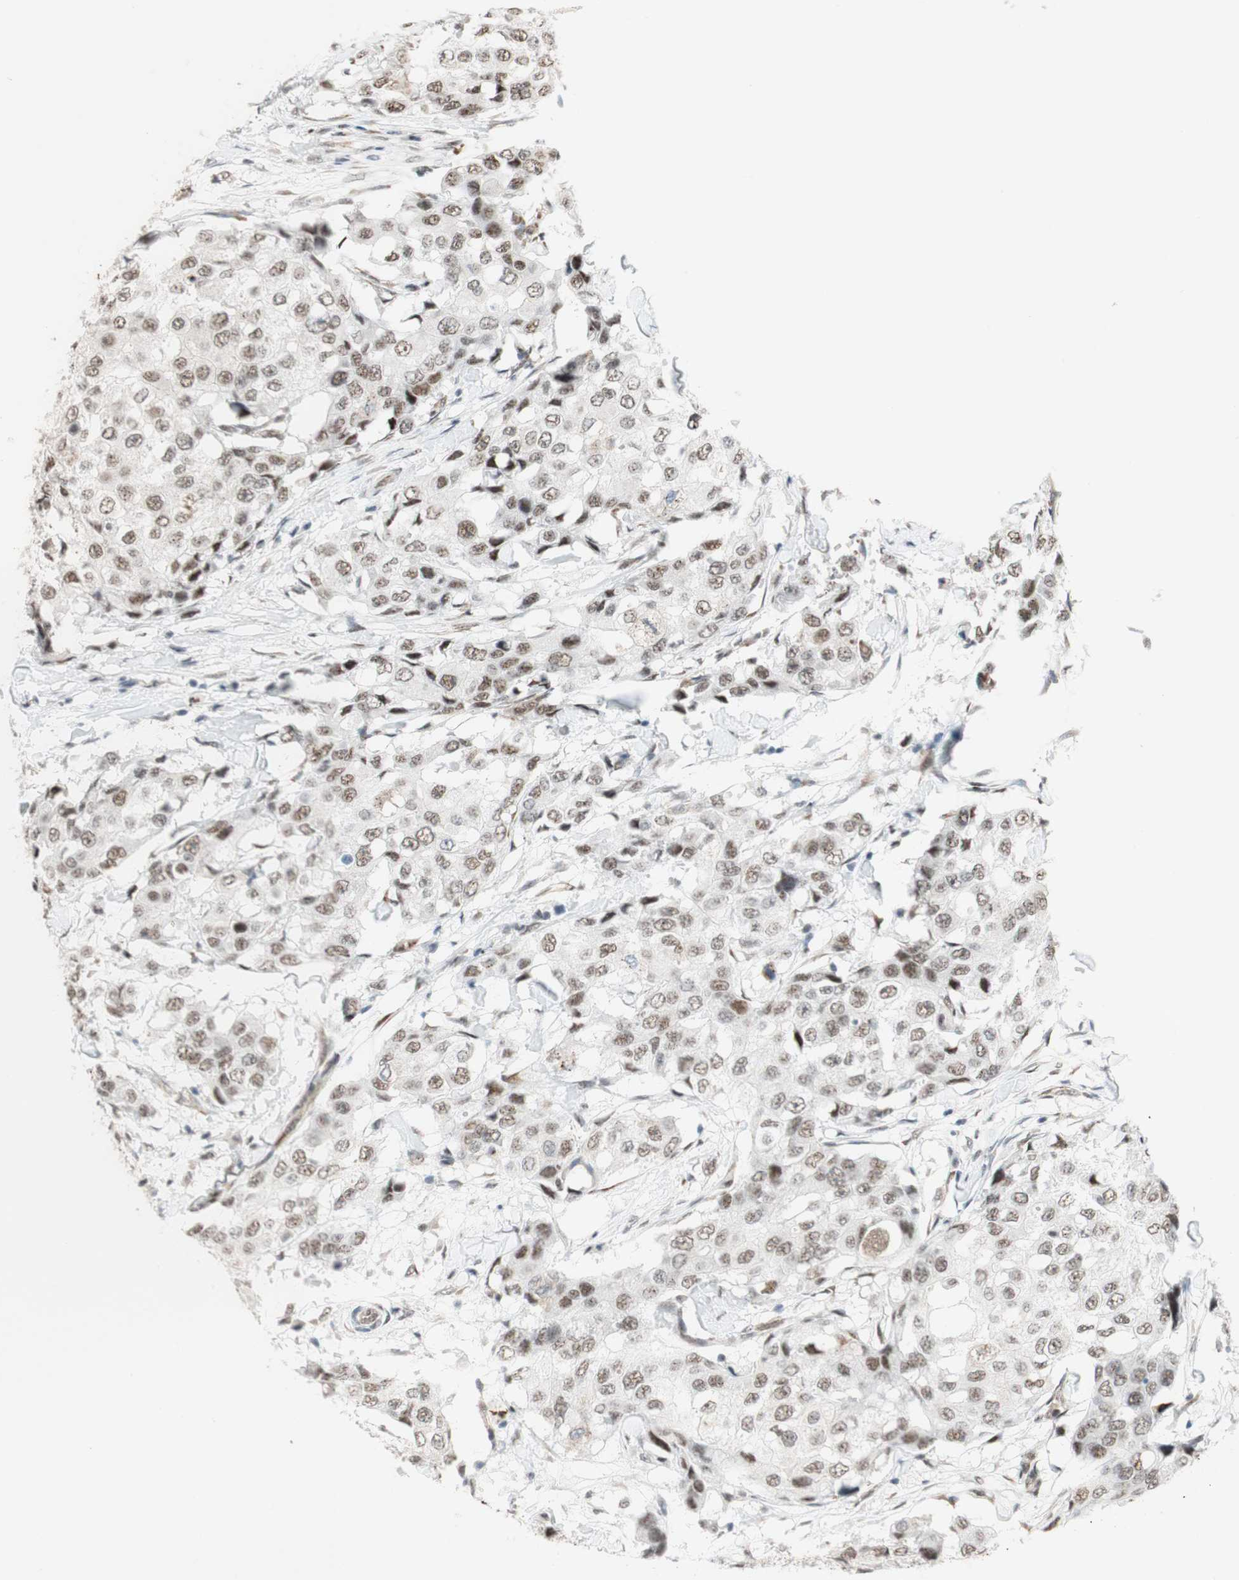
{"staining": {"intensity": "weak", "quantity": ">75%", "location": "nuclear"}, "tissue": "breast cancer", "cell_type": "Tumor cells", "image_type": "cancer", "snomed": [{"axis": "morphology", "description": "Duct carcinoma"}, {"axis": "topography", "description": "Breast"}], "caption": "Protein staining of breast cancer tissue reveals weak nuclear staining in about >75% of tumor cells. Using DAB (brown) and hematoxylin (blue) stains, captured at high magnification using brightfield microscopy.", "gene": "SAP18", "patient": {"sex": "female", "age": 27}}